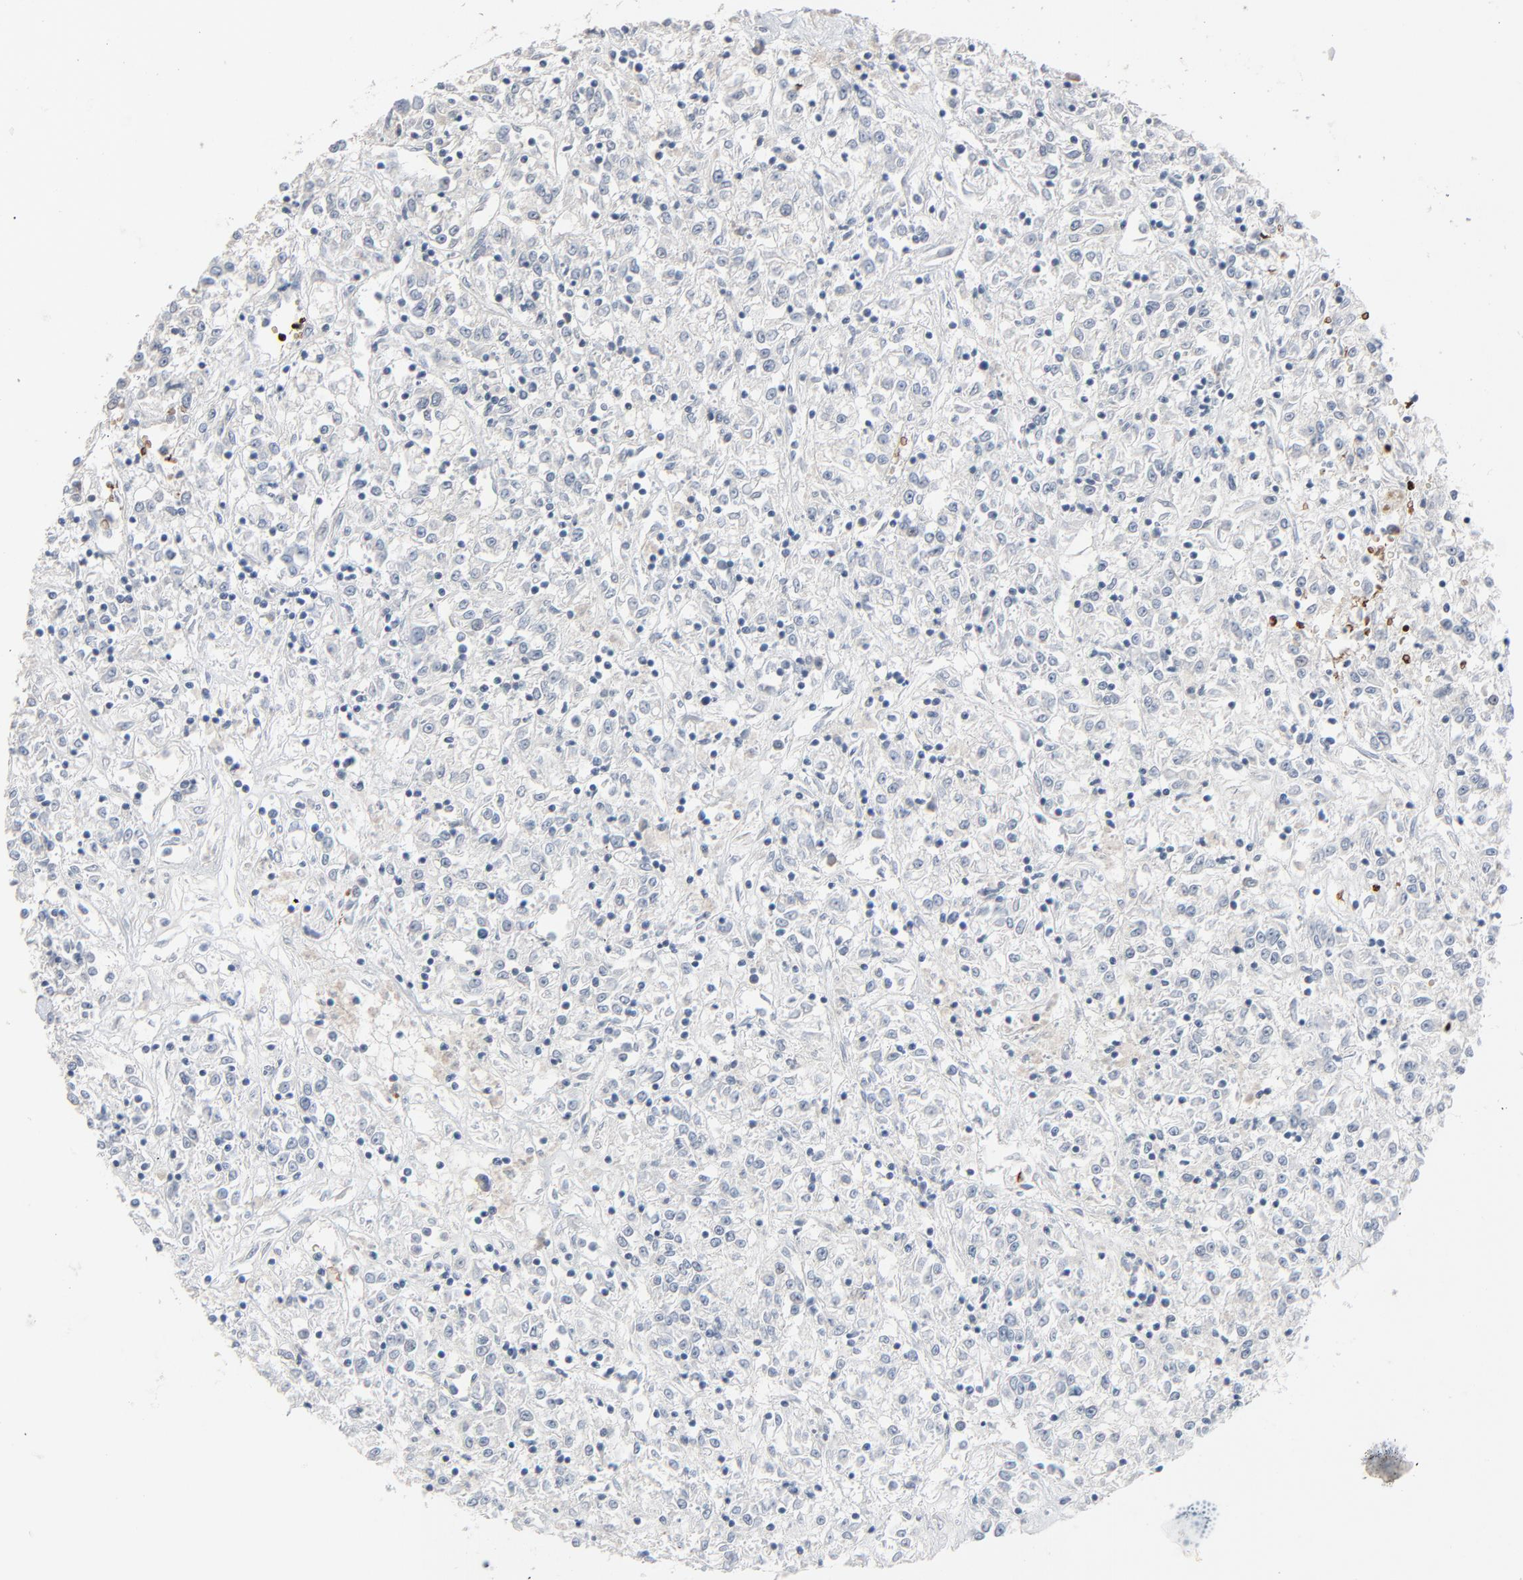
{"staining": {"intensity": "negative", "quantity": "none", "location": "none"}, "tissue": "renal cancer", "cell_type": "Tumor cells", "image_type": "cancer", "snomed": [{"axis": "morphology", "description": "Adenocarcinoma, NOS"}, {"axis": "topography", "description": "Kidney"}], "caption": "Micrograph shows no protein expression in tumor cells of adenocarcinoma (renal) tissue. (IHC, brightfield microscopy, high magnification).", "gene": "SAGE1", "patient": {"sex": "female", "age": 76}}